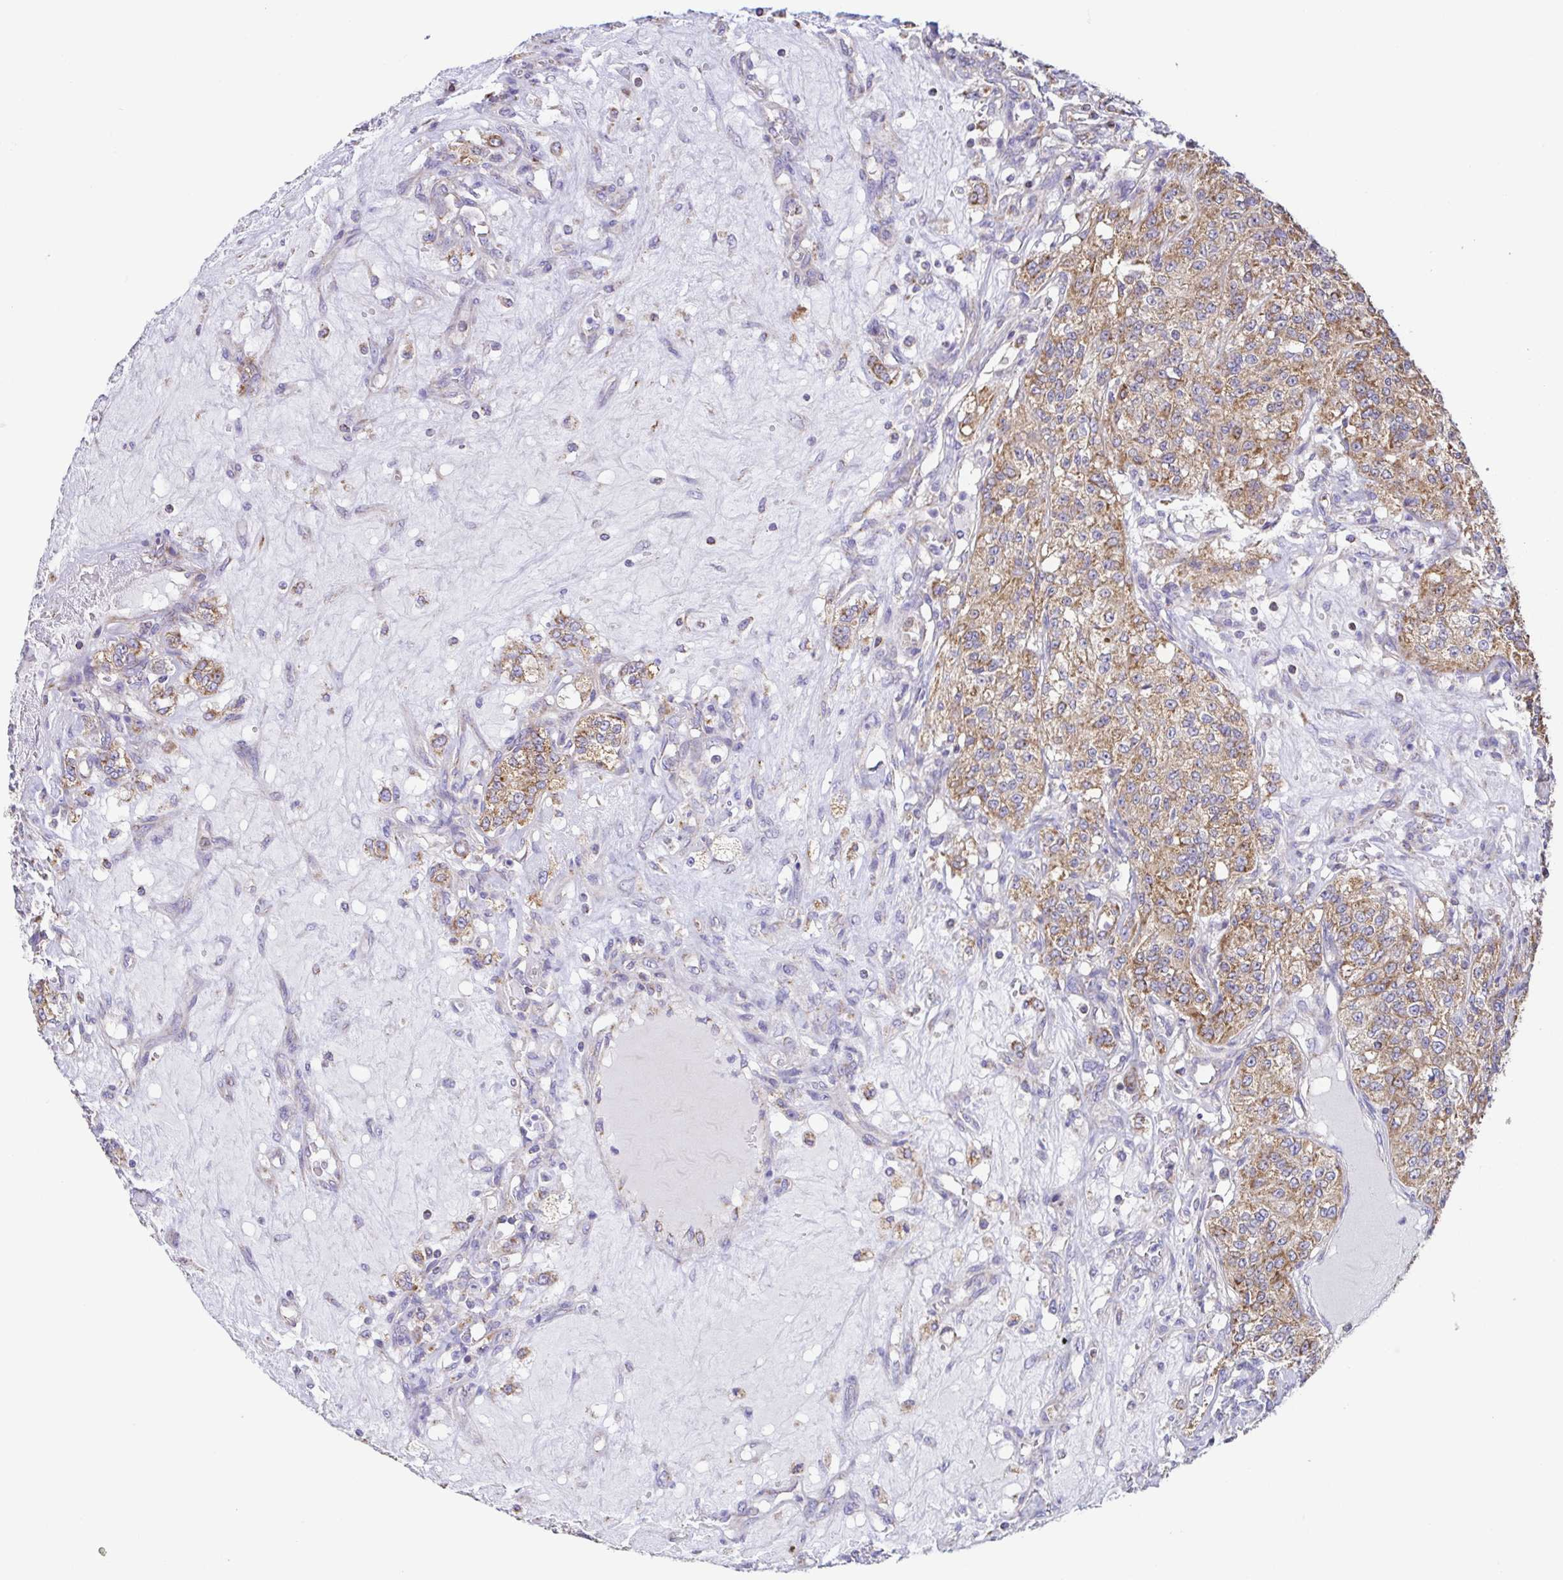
{"staining": {"intensity": "moderate", "quantity": ">75%", "location": "cytoplasmic/membranous"}, "tissue": "renal cancer", "cell_type": "Tumor cells", "image_type": "cancer", "snomed": [{"axis": "morphology", "description": "Adenocarcinoma, NOS"}, {"axis": "topography", "description": "Kidney"}], "caption": "Immunohistochemical staining of adenocarcinoma (renal) shows medium levels of moderate cytoplasmic/membranous positivity in about >75% of tumor cells.", "gene": "GINM1", "patient": {"sex": "female", "age": 63}}